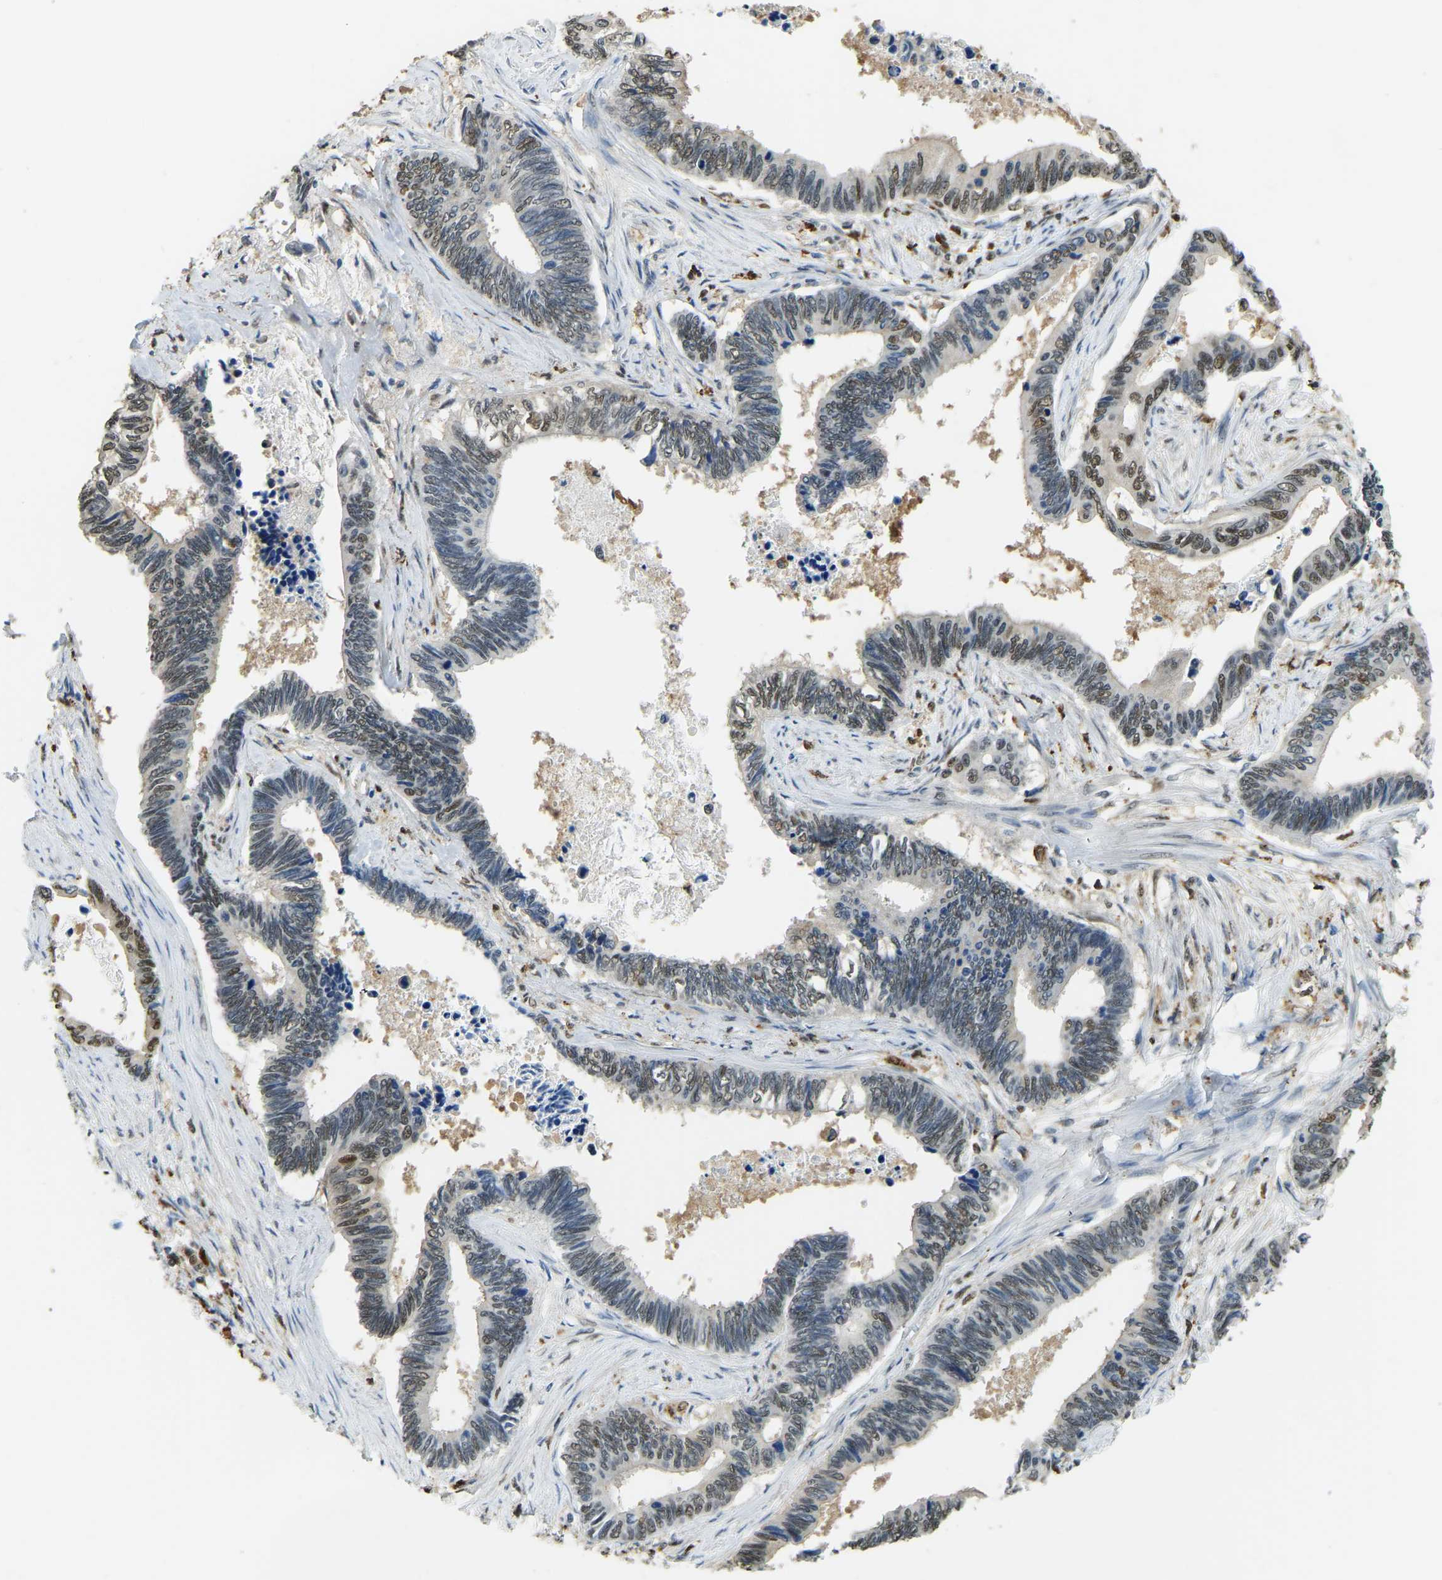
{"staining": {"intensity": "moderate", "quantity": "25%-75%", "location": "nuclear"}, "tissue": "pancreatic cancer", "cell_type": "Tumor cells", "image_type": "cancer", "snomed": [{"axis": "morphology", "description": "Adenocarcinoma, NOS"}, {"axis": "topography", "description": "Pancreas"}], "caption": "Adenocarcinoma (pancreatic) was stained to show a protein in brown. There is medium levels of moderate nuclear expression in approximately 25%-75% of tumor cells. The staining was performed using DAB (3,3'-diaminobenzidine) to visualize the protein expression in brown, while the nuclei were stained in blue with hematoxylin (Magnification: 20x).", "gene": "NANS", "patient": {"sex": "female", "age": 70}}